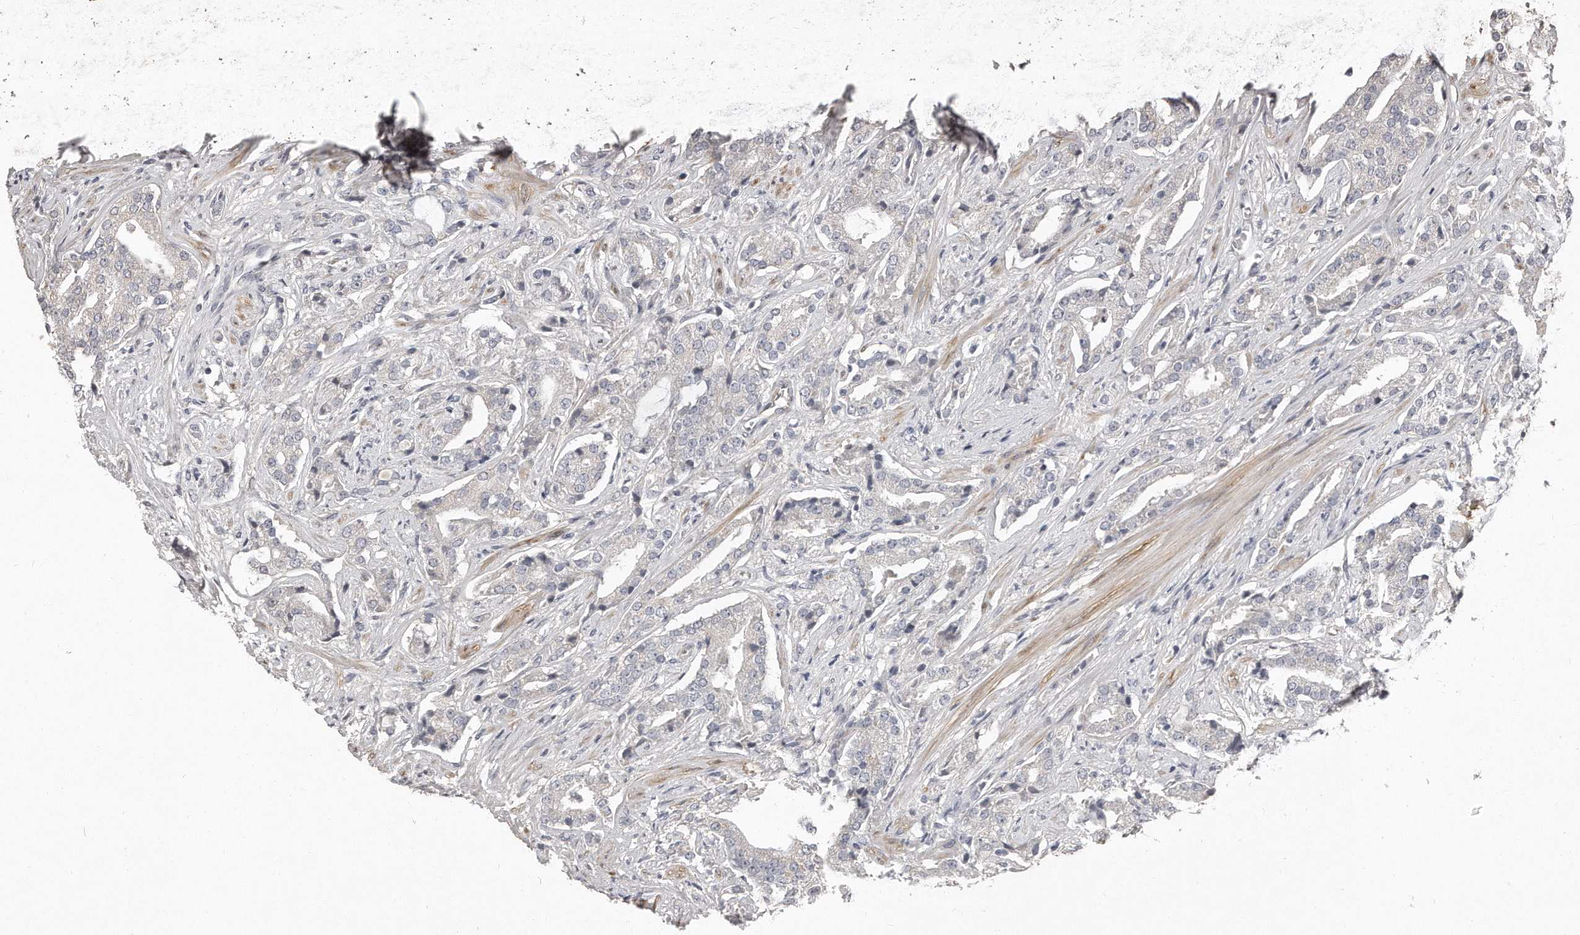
{"staining": {"intensity": "negative", "quantity": "none", "location": "none"}, "tissue": "prostate cancer", "cell_type": "Tumor cells", "image_type": "cancer", "snomed": [{"axis": "morphology", "description": "Adenocarcinoma, Low grade"}, {"axis": "topography", "description": "Prostate"}], "caption": "Immunohistochemistry histopathology image of human prostate cancer stained for a protein (brown), which demonstrates no expression in tumor cells.", "gene": "LMOD1", "patient": {"sex": "male", "age": 67}}